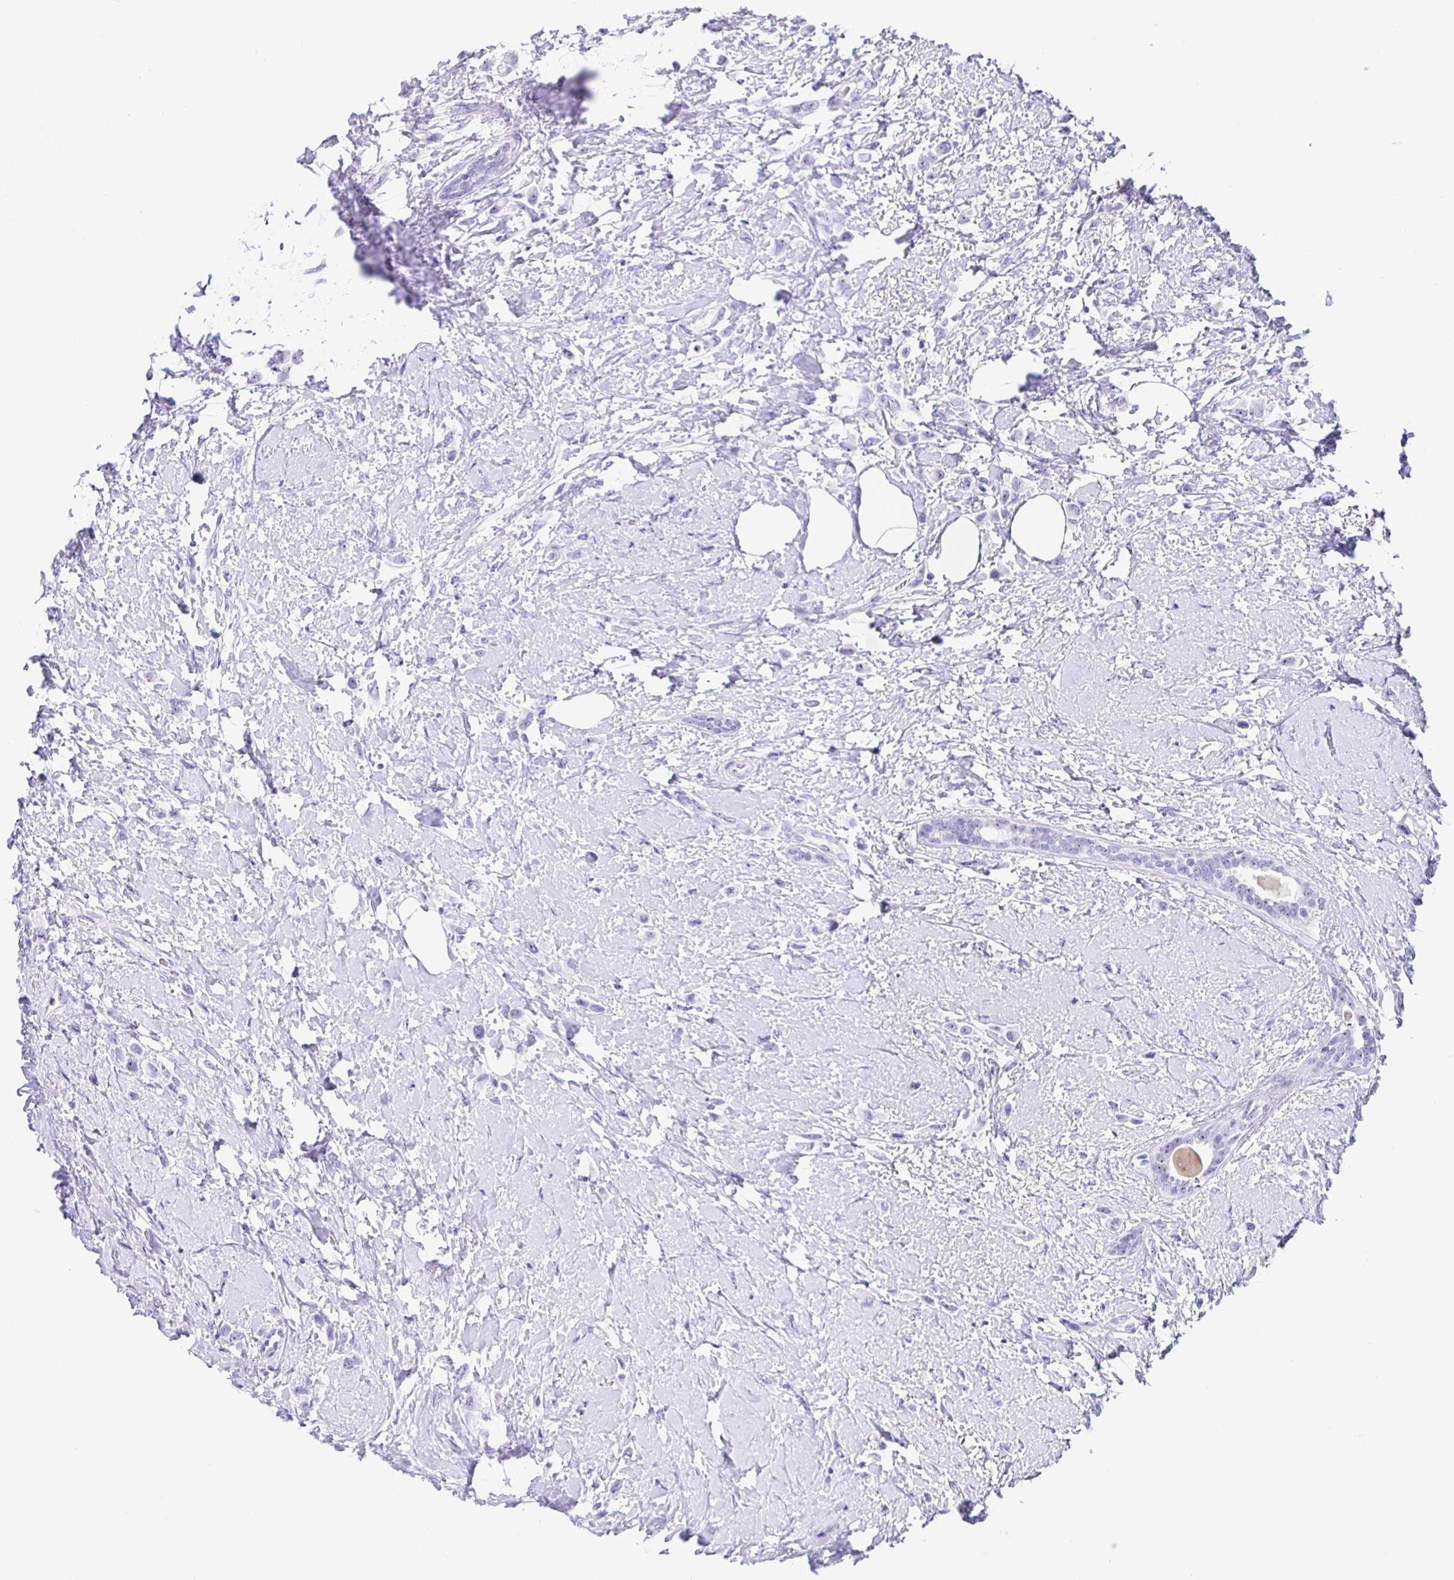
{"staining": {"intensity": "negative", "quantity": "none", "location": "none"}, "tissue": "breast cancer", "cell_type": "Tumor cells", "image_type": "cancer", "snomed": [{"axis": "morphology", "description": "Lobular carcinoma"}, {"axis": "topography", "description": "Breast"}], "caption": "IHC of lobular carcinoma (breast) displays no expression in tumor cells.", "gene": "PRAMEF19", "patient": {"sex": "female", "age": 66}}